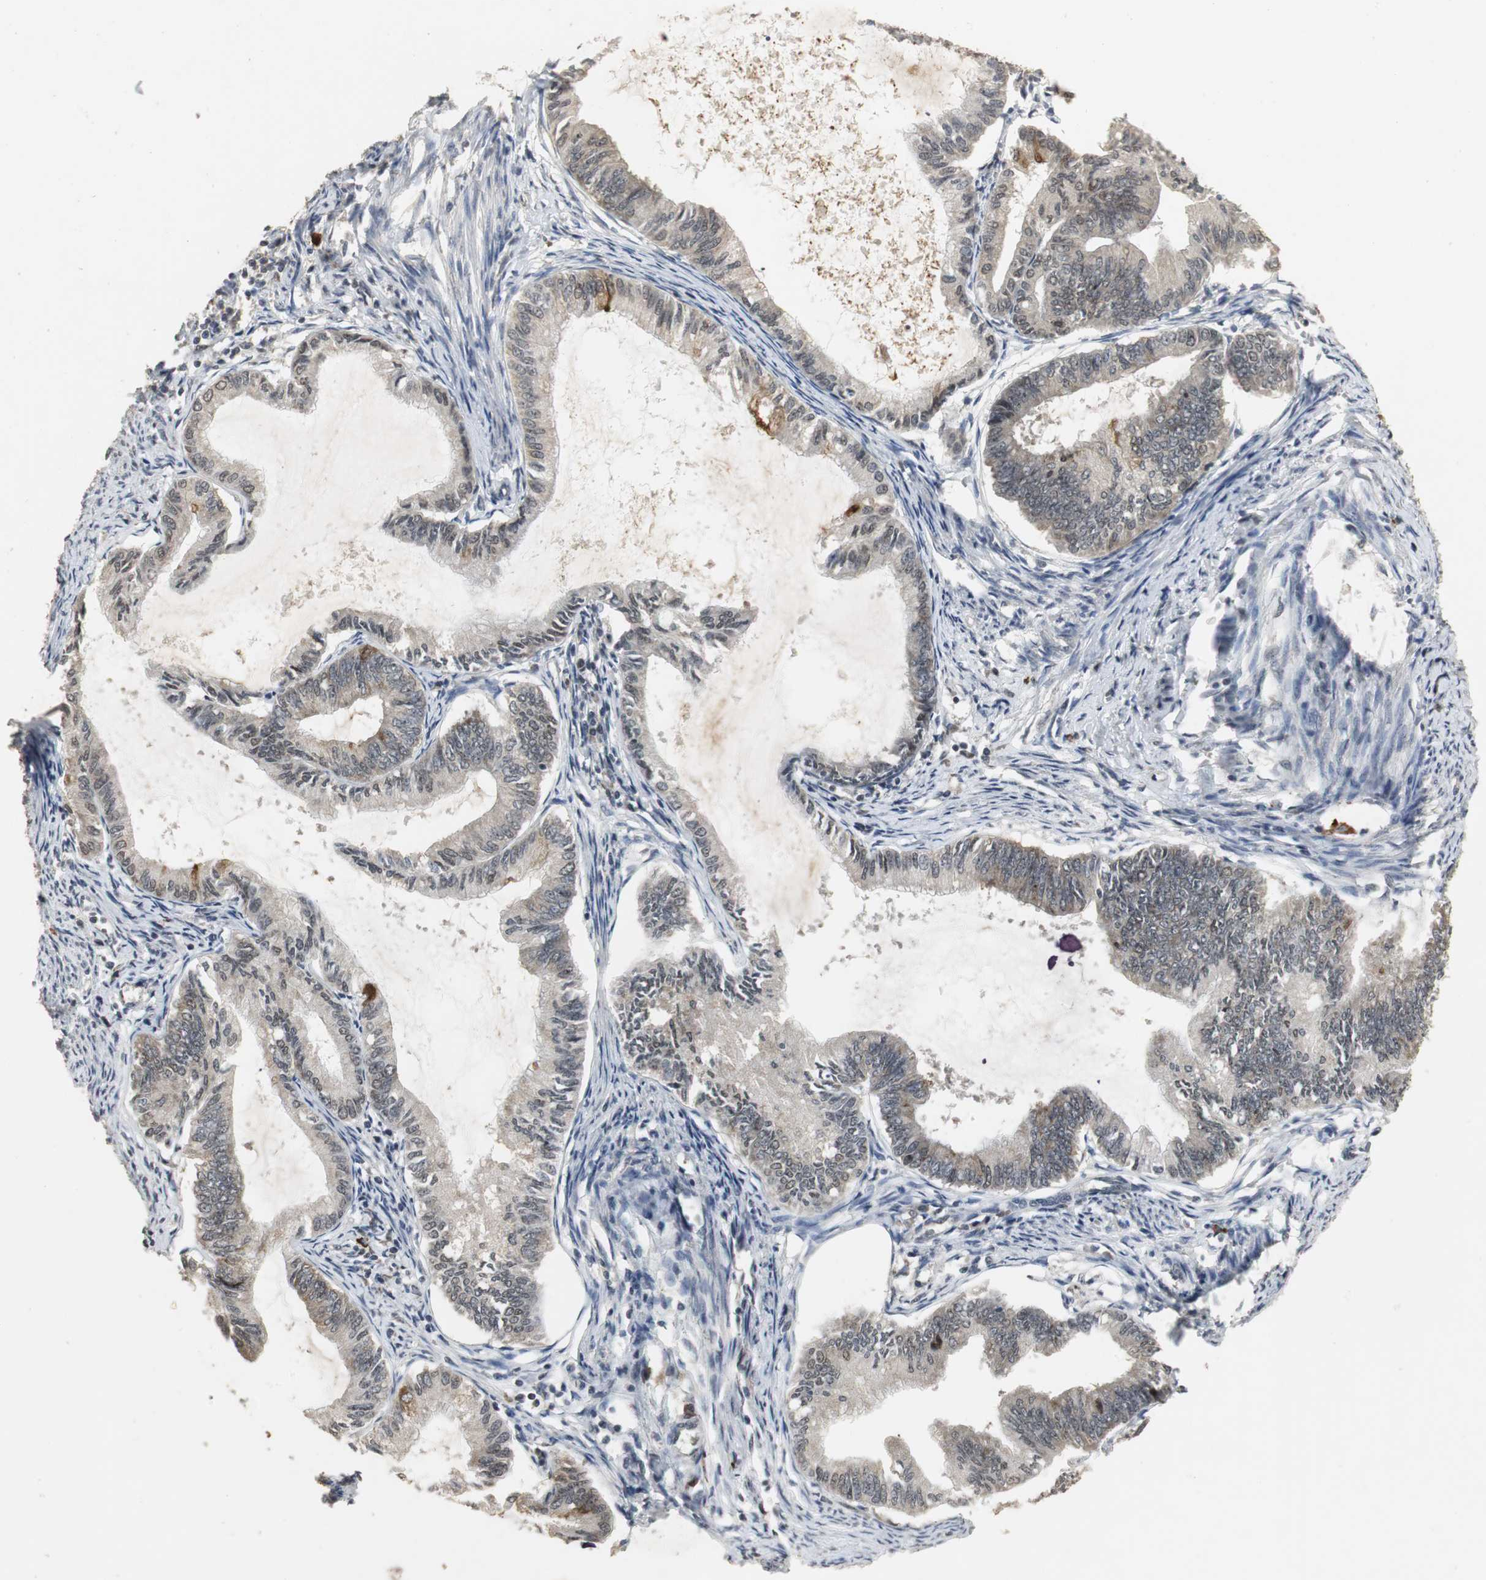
{"staining": {"intensity": "weak", "quantity": "<25%", "location": "cytoplasmic/membranous"}, "tissue": "endometrial cancer", "cell_type": "Tumor cells", "image_type": "cancer", "snomed": [{"axis": "morphology", "description": "Adenocarcinoma, NOS"}, {"axis": "topography", "description": "Endometrium"}], "caption": "This is a photomicrograph of immunohistochemistry (IHC) staining of adenocarcinoma (endometrial), which shows no staining in tumor cells.", "gene": "ELOA", "patient": {"sex": "female", "age": 86}}